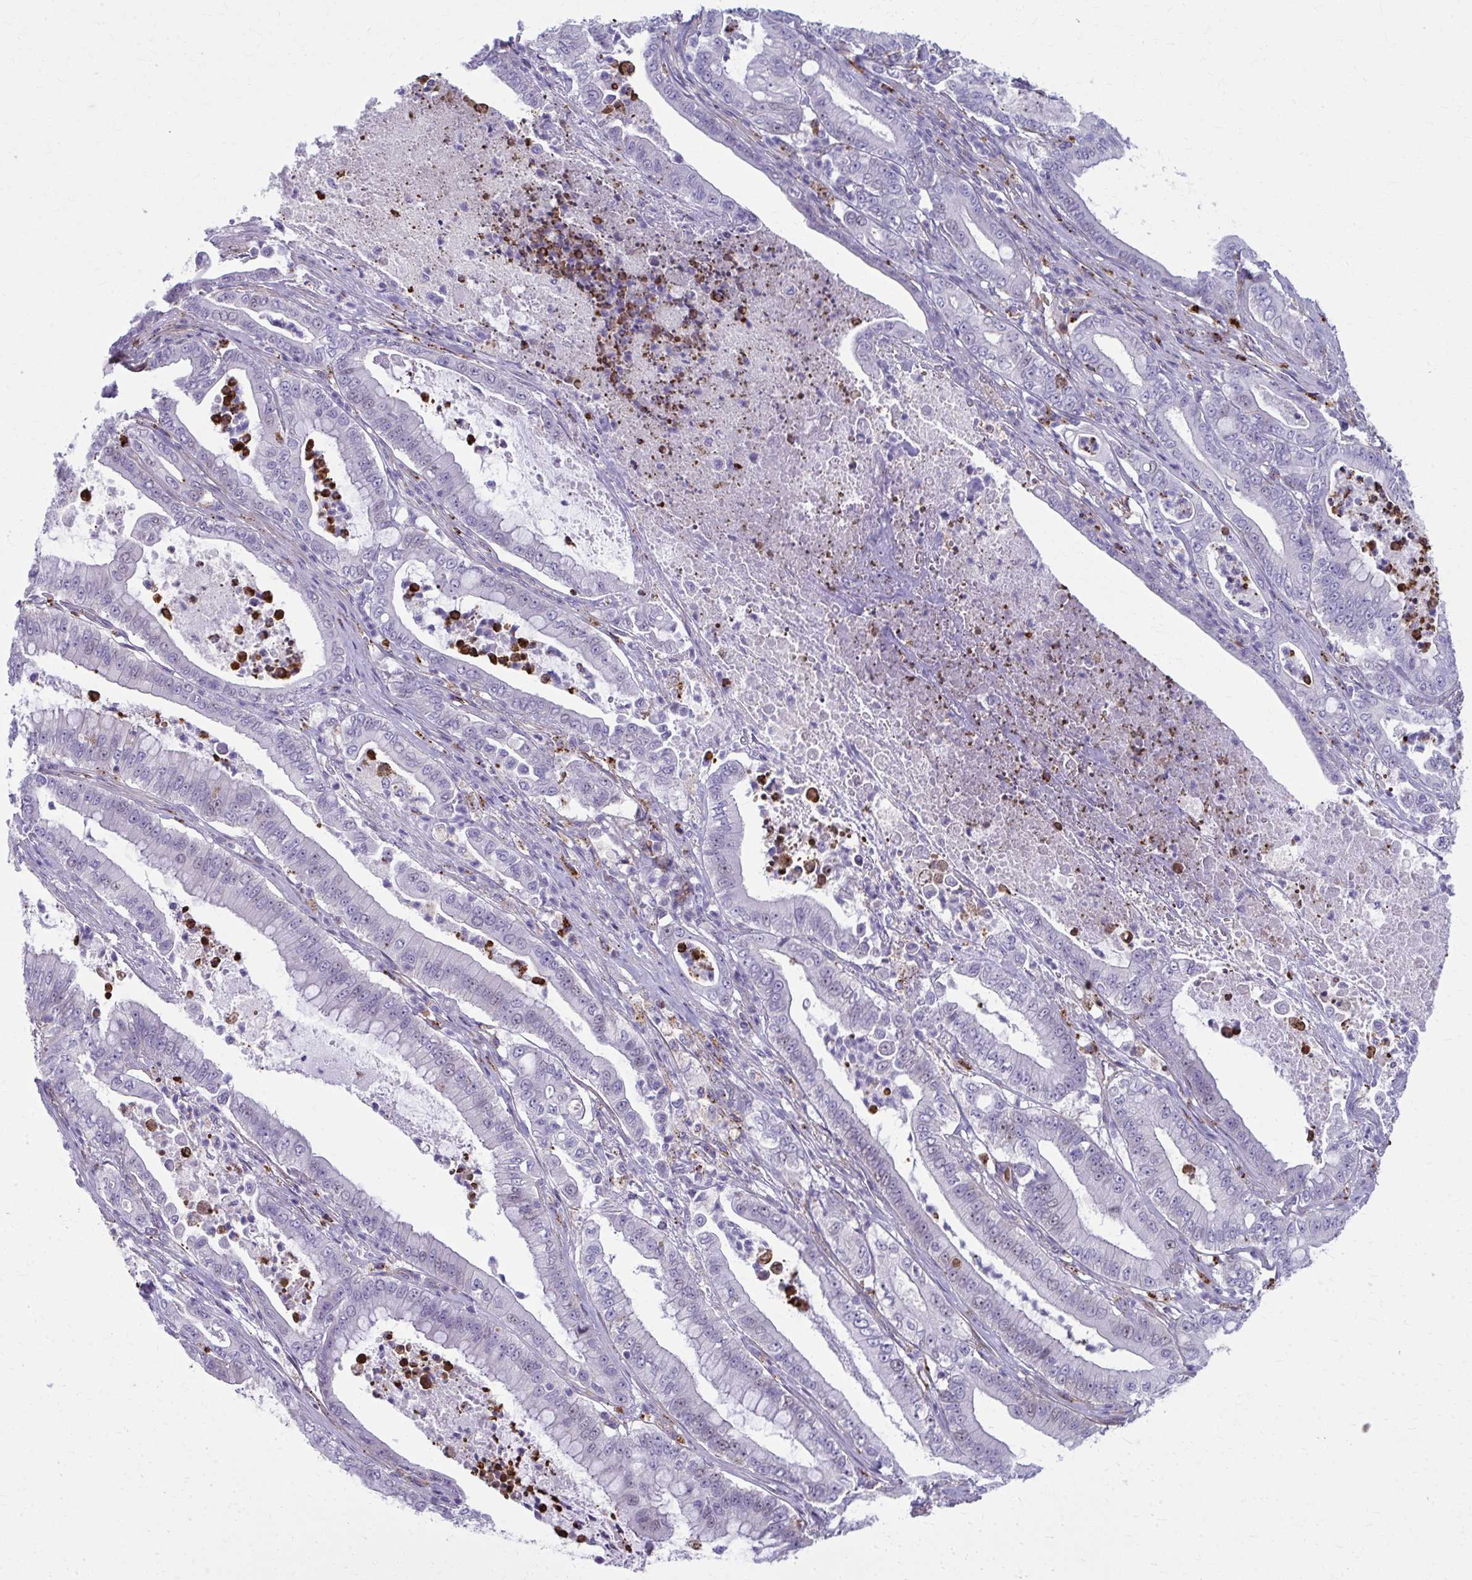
{"staining": {"intensity": "weak", "quantity": "<25%", "location": "nuclear"}, "tissue": "pancreatic cancer", "cell_type": "Tumor cells", "image_type": "cancer", "snomed": [{"axis": "morphology", "description": "Adenocarcinoma, NOS"}, {"axis": "topography", "description": "Pancreas"}], "caption": "This is a histopathology image of IHC staining of pancreatic cancer (adenocarcinoma), which shows no expression in tumor cells.", "gene": "LRRC4B", "patient": {"sex": "male", "age": 71}}